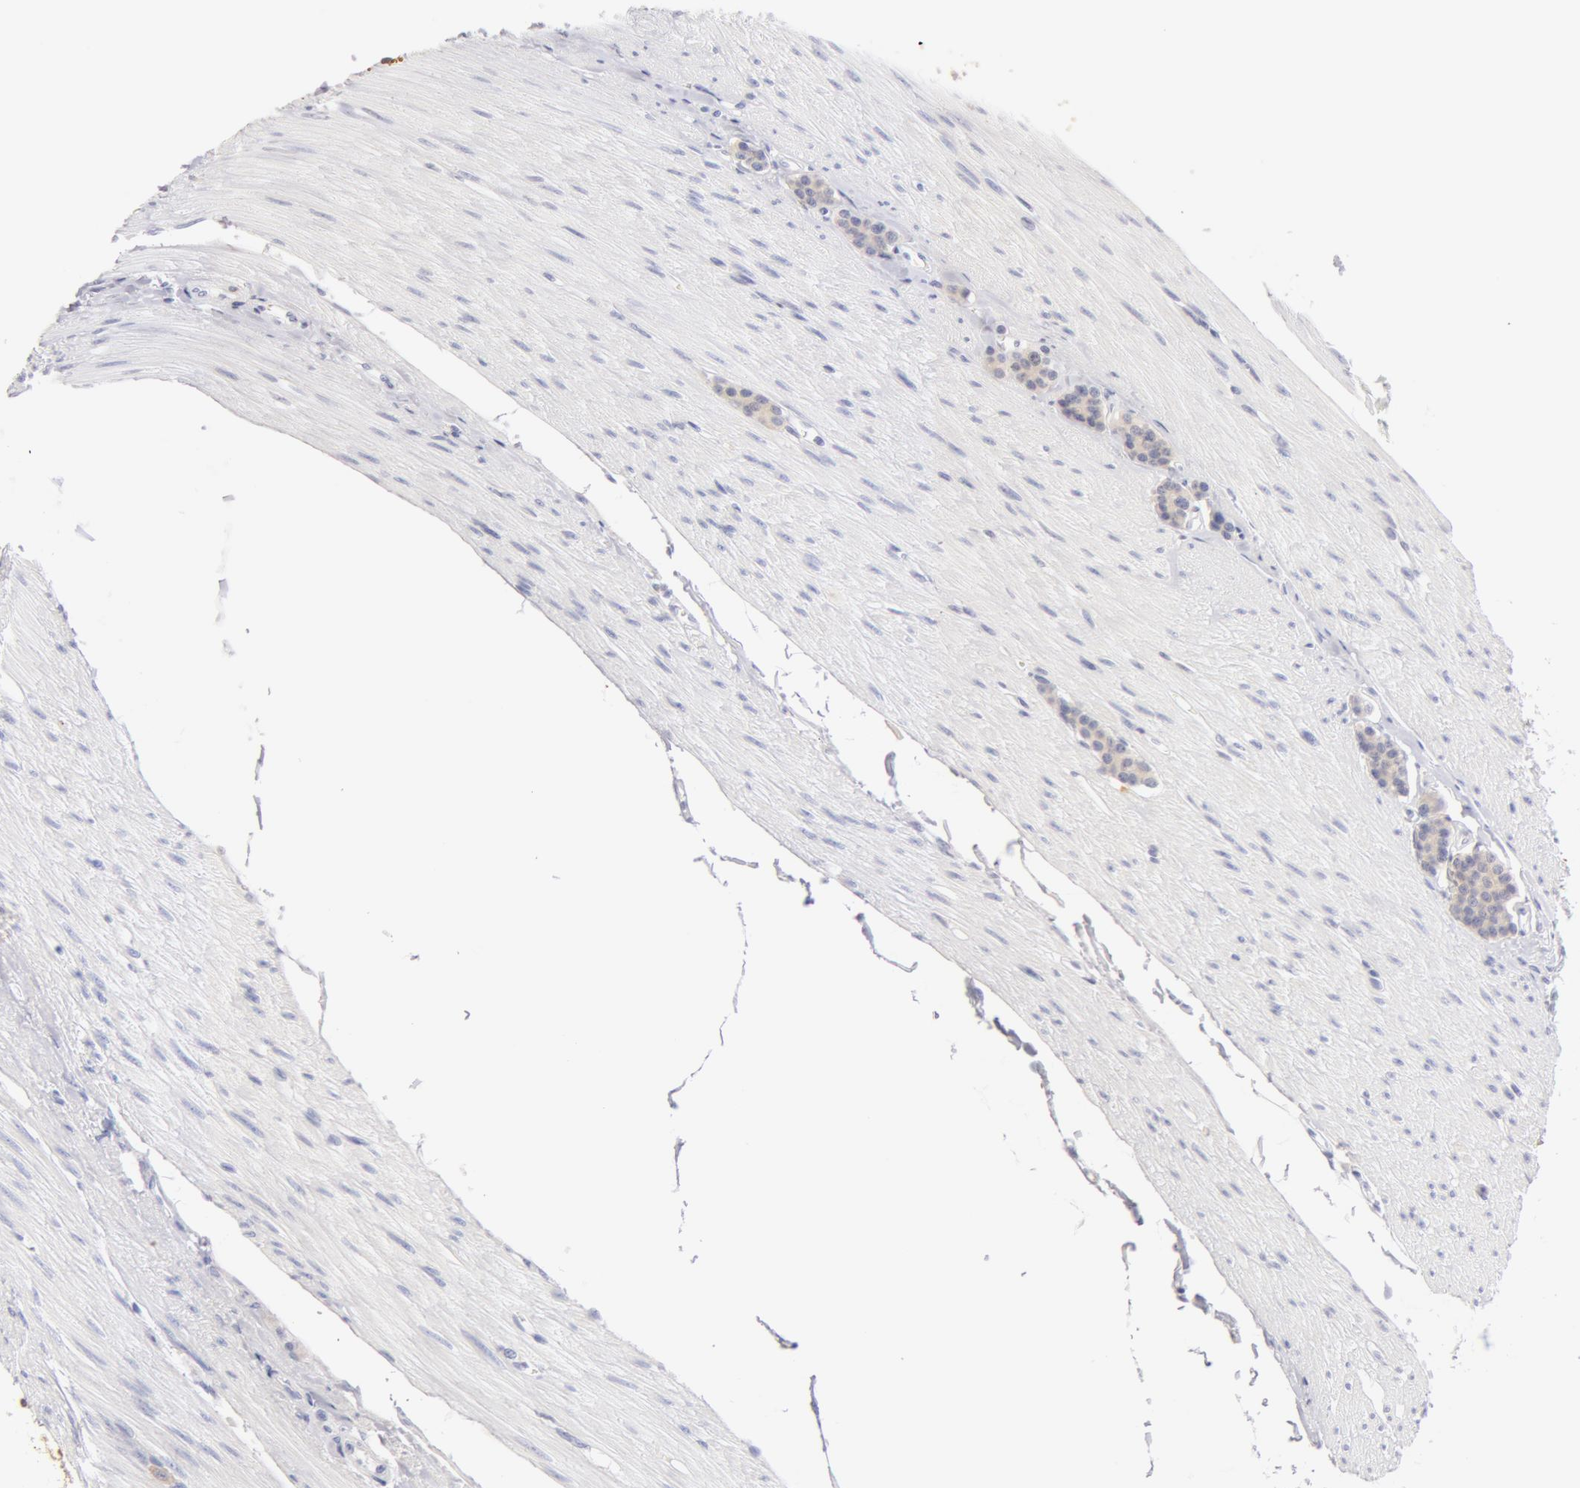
{"staining": {"intensity": "negative", "quantity": "none", "location": "none"}, "tissue": "carcinoid", "cell_type": "Tumor cells", "image_type": "cancer", "snomed": [{"axis": "morphology", "description": "Carcinoid, malignant, NOS"}, {"axis": "topography", "description": "Small intestine"}], "caption": "This is a photomicrograph of immunohistochemistry (IHC) staining of carcinoid, which shows no expression in tumor cells.", "gene": "AHSG", "patient": {"sex": "male", "age": 60}}